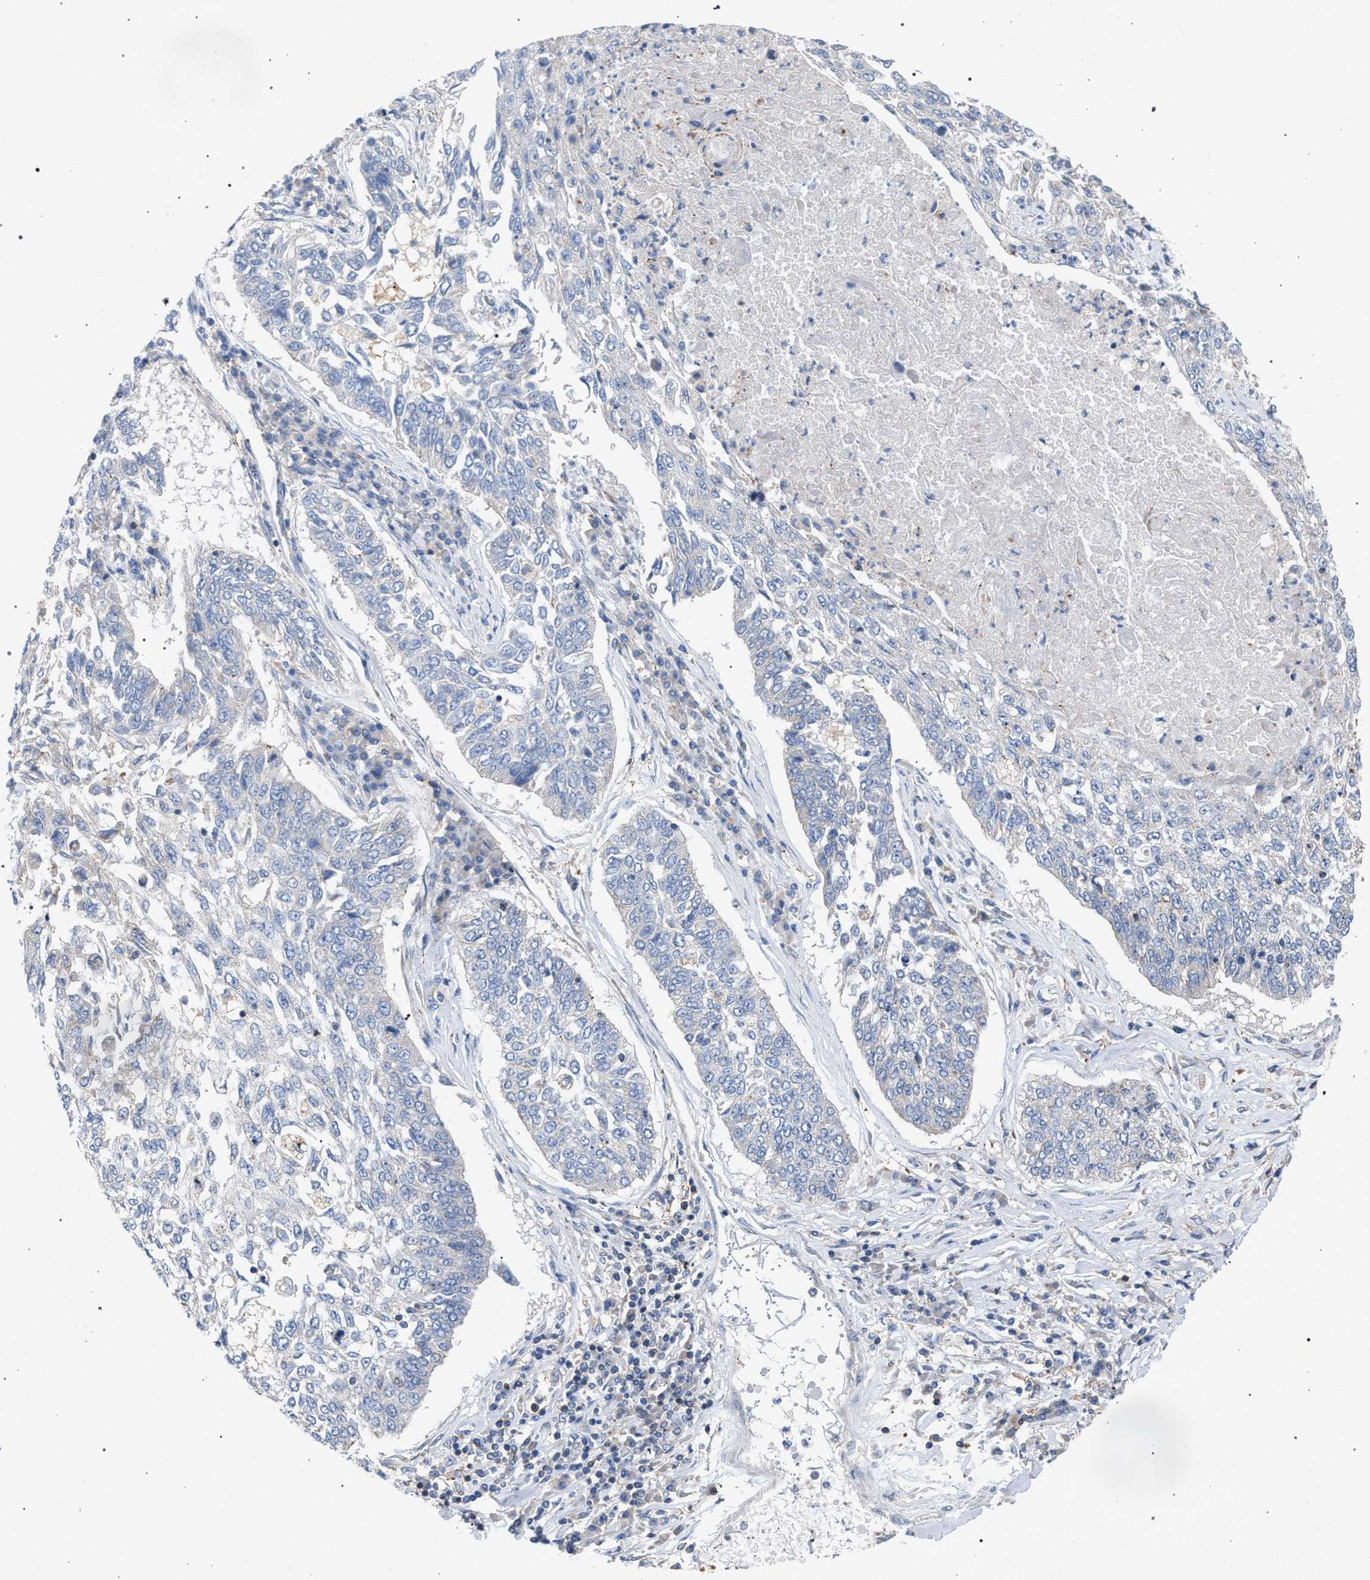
{"staining": {"intensity": "negative", "quantity": "none", "location": "none"}, "tissue": "lung cancer", "cell_type": "Tumor cells", "image_type": "cancer", "snomed": [{"axis": "morphology", "description": "Normal tissue, NOS"}, {"axis": "morphology", "description": "Squamous cell carcinoma, NOS"}, {"axis": "topography", "description": "Cartilage tissue"}, {"axis": "topography", "description": "Bronchus"}, {"axis": "topography", "description": "Lung"}], "caption": "IHC of human lung squamous cell carcinoma exhibits no expression in tumor cells. The staining is performed using DAB brown chromogen with nuclei counter-stained in using hematoxylin.", "gene": "VPS13A", "patient": {"sex": "female", "age": 49}}